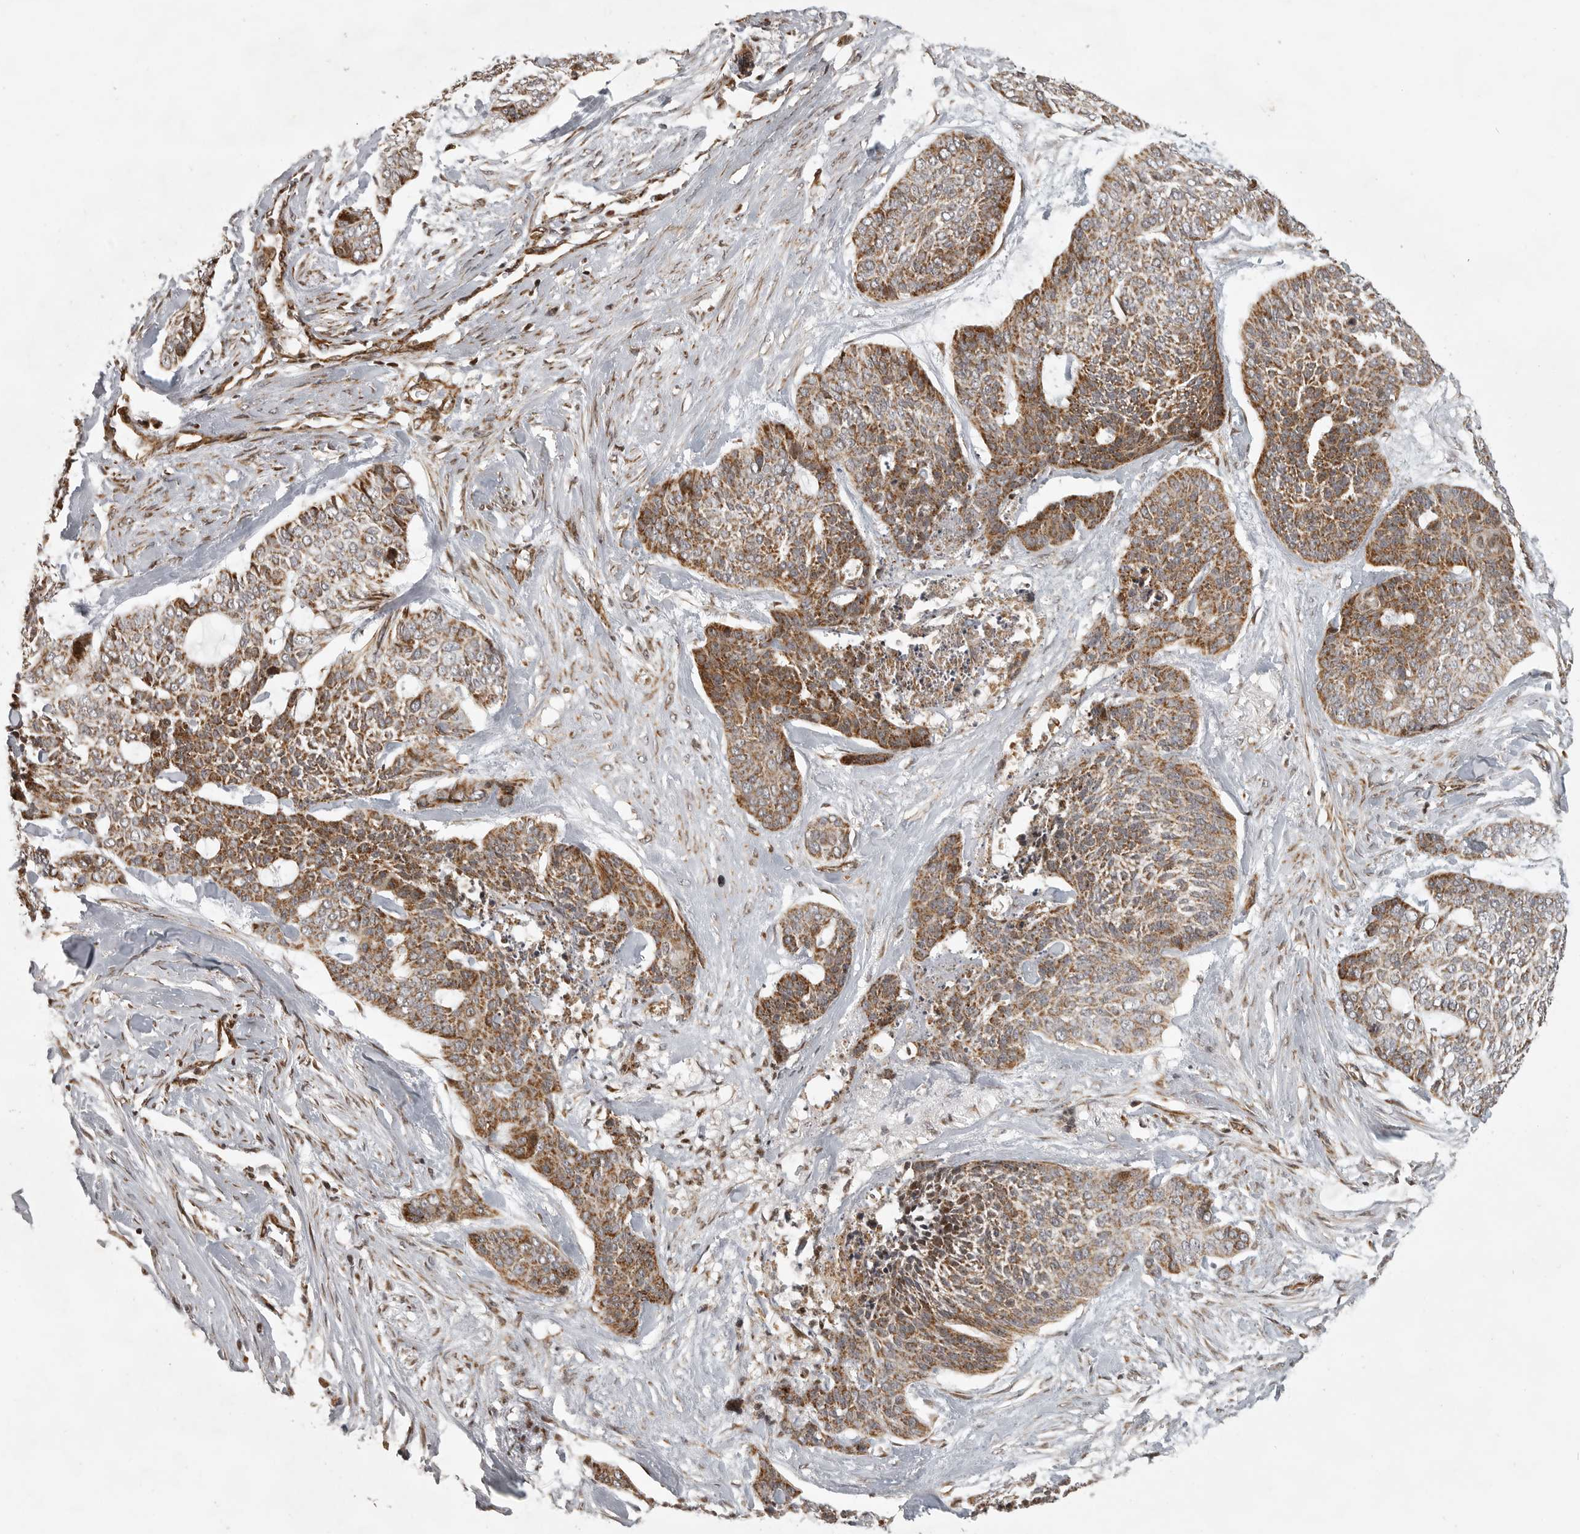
{"staining": {"intensity": "moderate", "quantity": ">75%", "location": "cytoplasmic/membranous"}, "tissue": "skin cancer", "cell_type": "Tumor cells", "image_type": "cancer", "snomed": [{"axis": "morphology", "description": "Basal cell carcinoma"}, {"axis": "topography", "description": "Skin"}], "caption": "Brown immunohistochemical staining in skin basal cell carcinoma shows moderate cytoplasmic/membranous staining in approximately >75% of tumor cells.", "gene": "NARS2", "patient": {"sex": "female", "age": 64}}